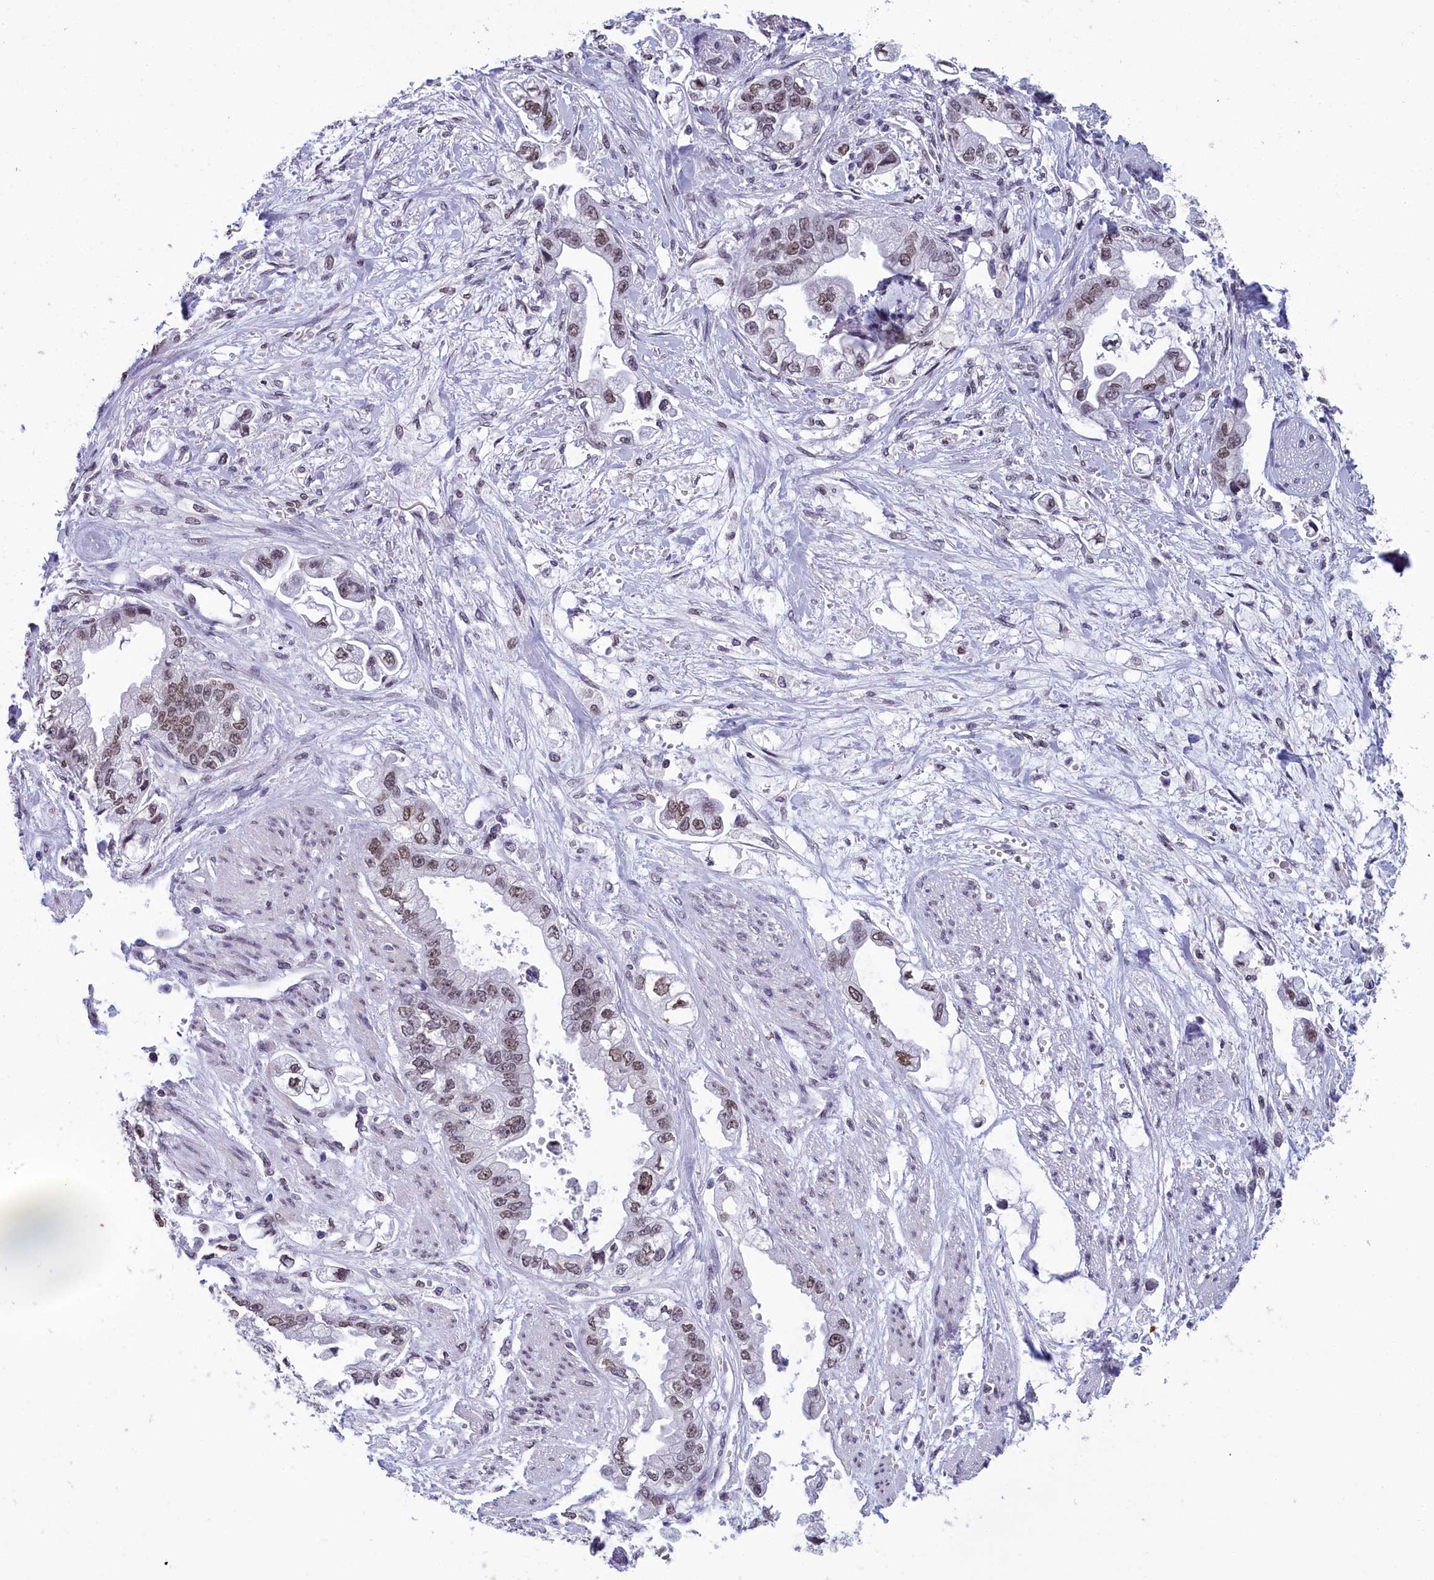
{"staining": {"intensity": "moderate", "quantity": ">75%", "location": "nuclear"}, "tissue": "stomach cancer", "cell_type": "Tumor cells", "image_type": "cancer", "snomed": [{"axis": "morphology", "description": "Adenocarcinoma, NOS"}, {"axis": "topography", "description": "Stomach"}], "caption": "A high-resolution micrograph shows immunohistochemistry staining of stomach cancer (adenocarcinoma), which demonstrates moderate nuclear staining in approximately >75% of tumor cells.", "gene": "CCDC97", "patient": {"sex": "male", "age": 62}}